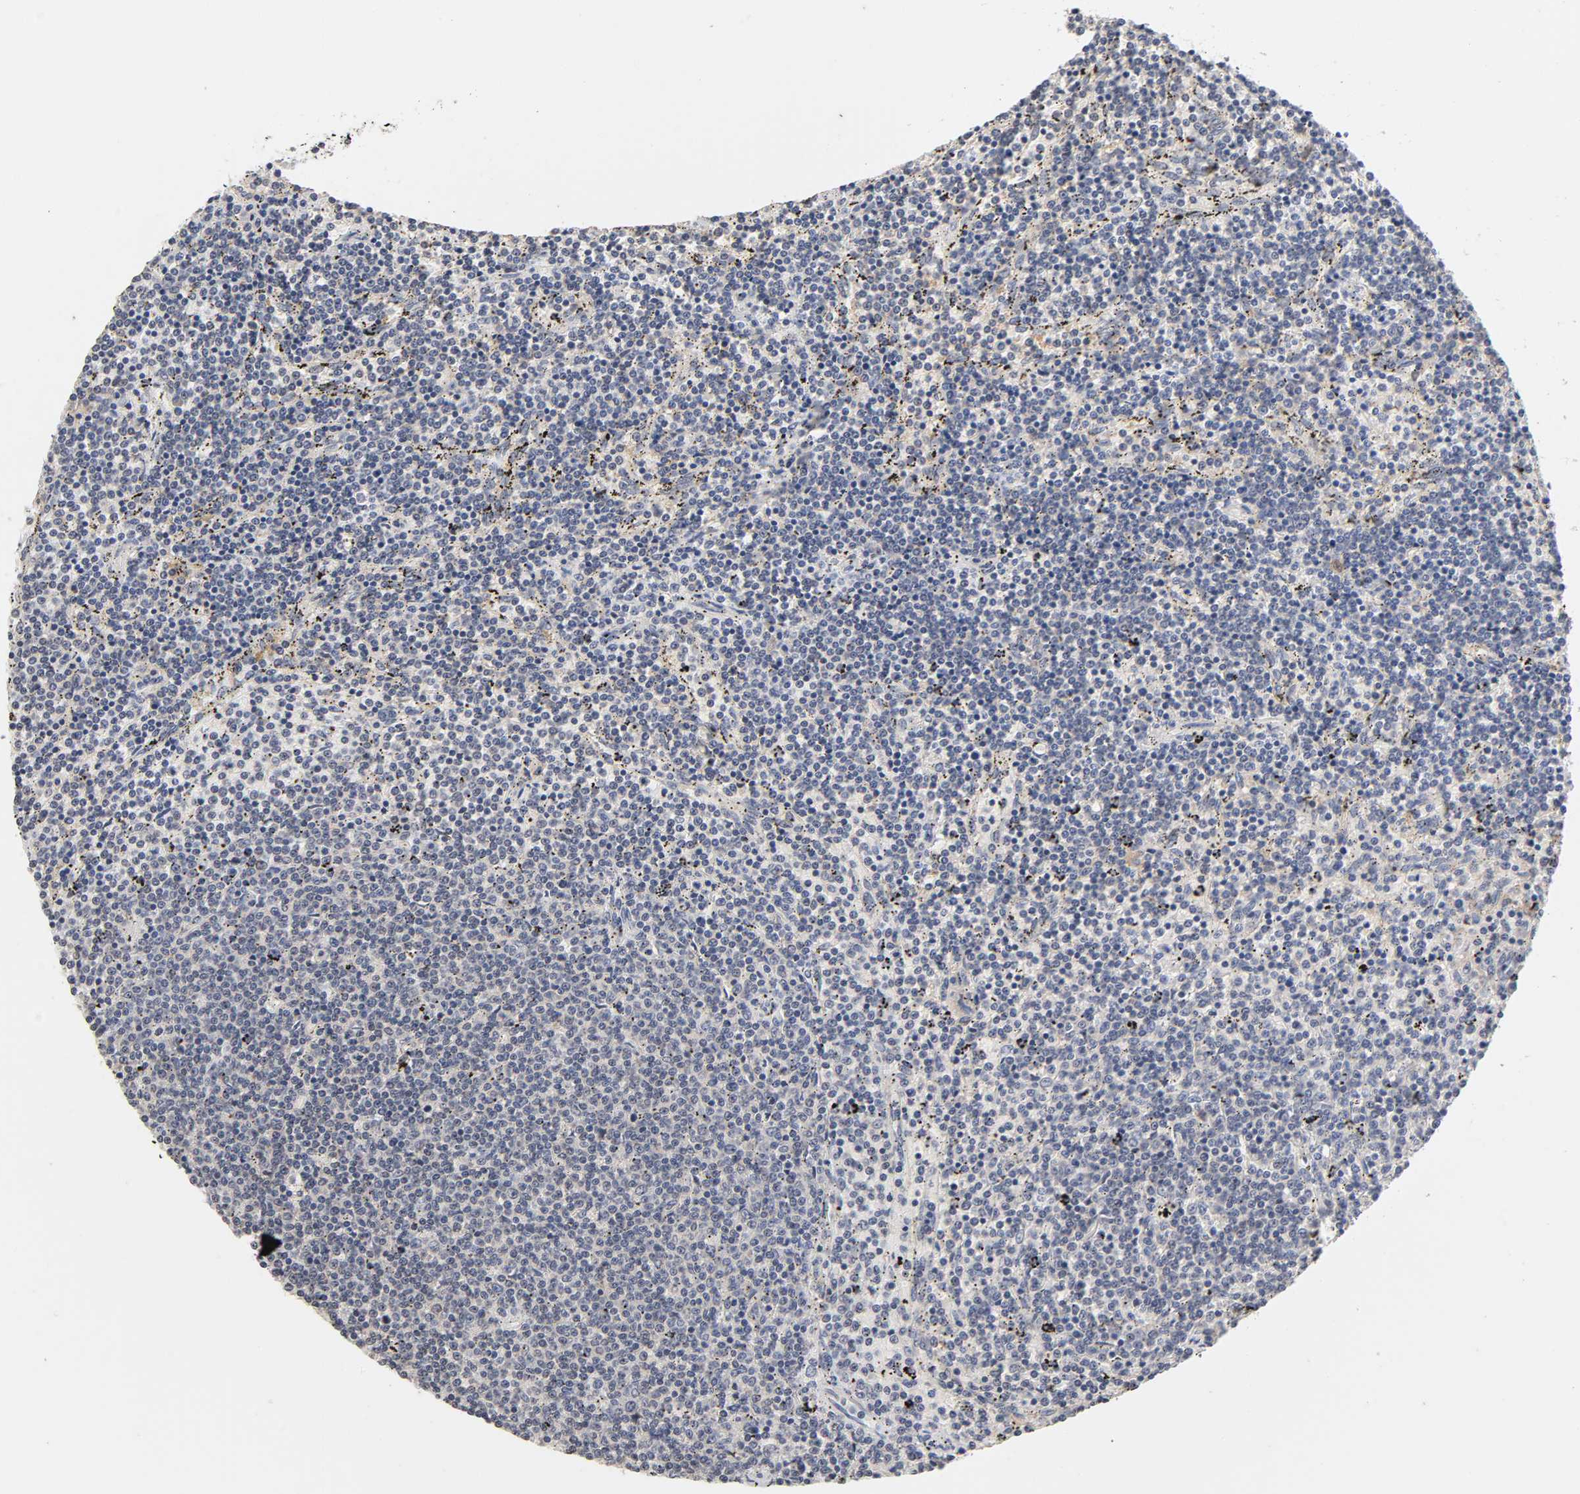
{"staining": {"intensity": "negative", "quantity": "none", "location": "none"}, "tissue": "lymphoma", "cell_type": "Tumor cells", "image_type": "cancer", "snomed": [{"axis": "morphology", "description": "Malignant lymphoma, non-Hodgkin's type, Low grade"}, {"axis": "topography", "description": "Spleen"}], "caption": "The photomicrograph exhibits no significant positivity in tumor cells of lymphoma.", "gene": "CXADR", "patient": {"sex": "female", "age": 50}}